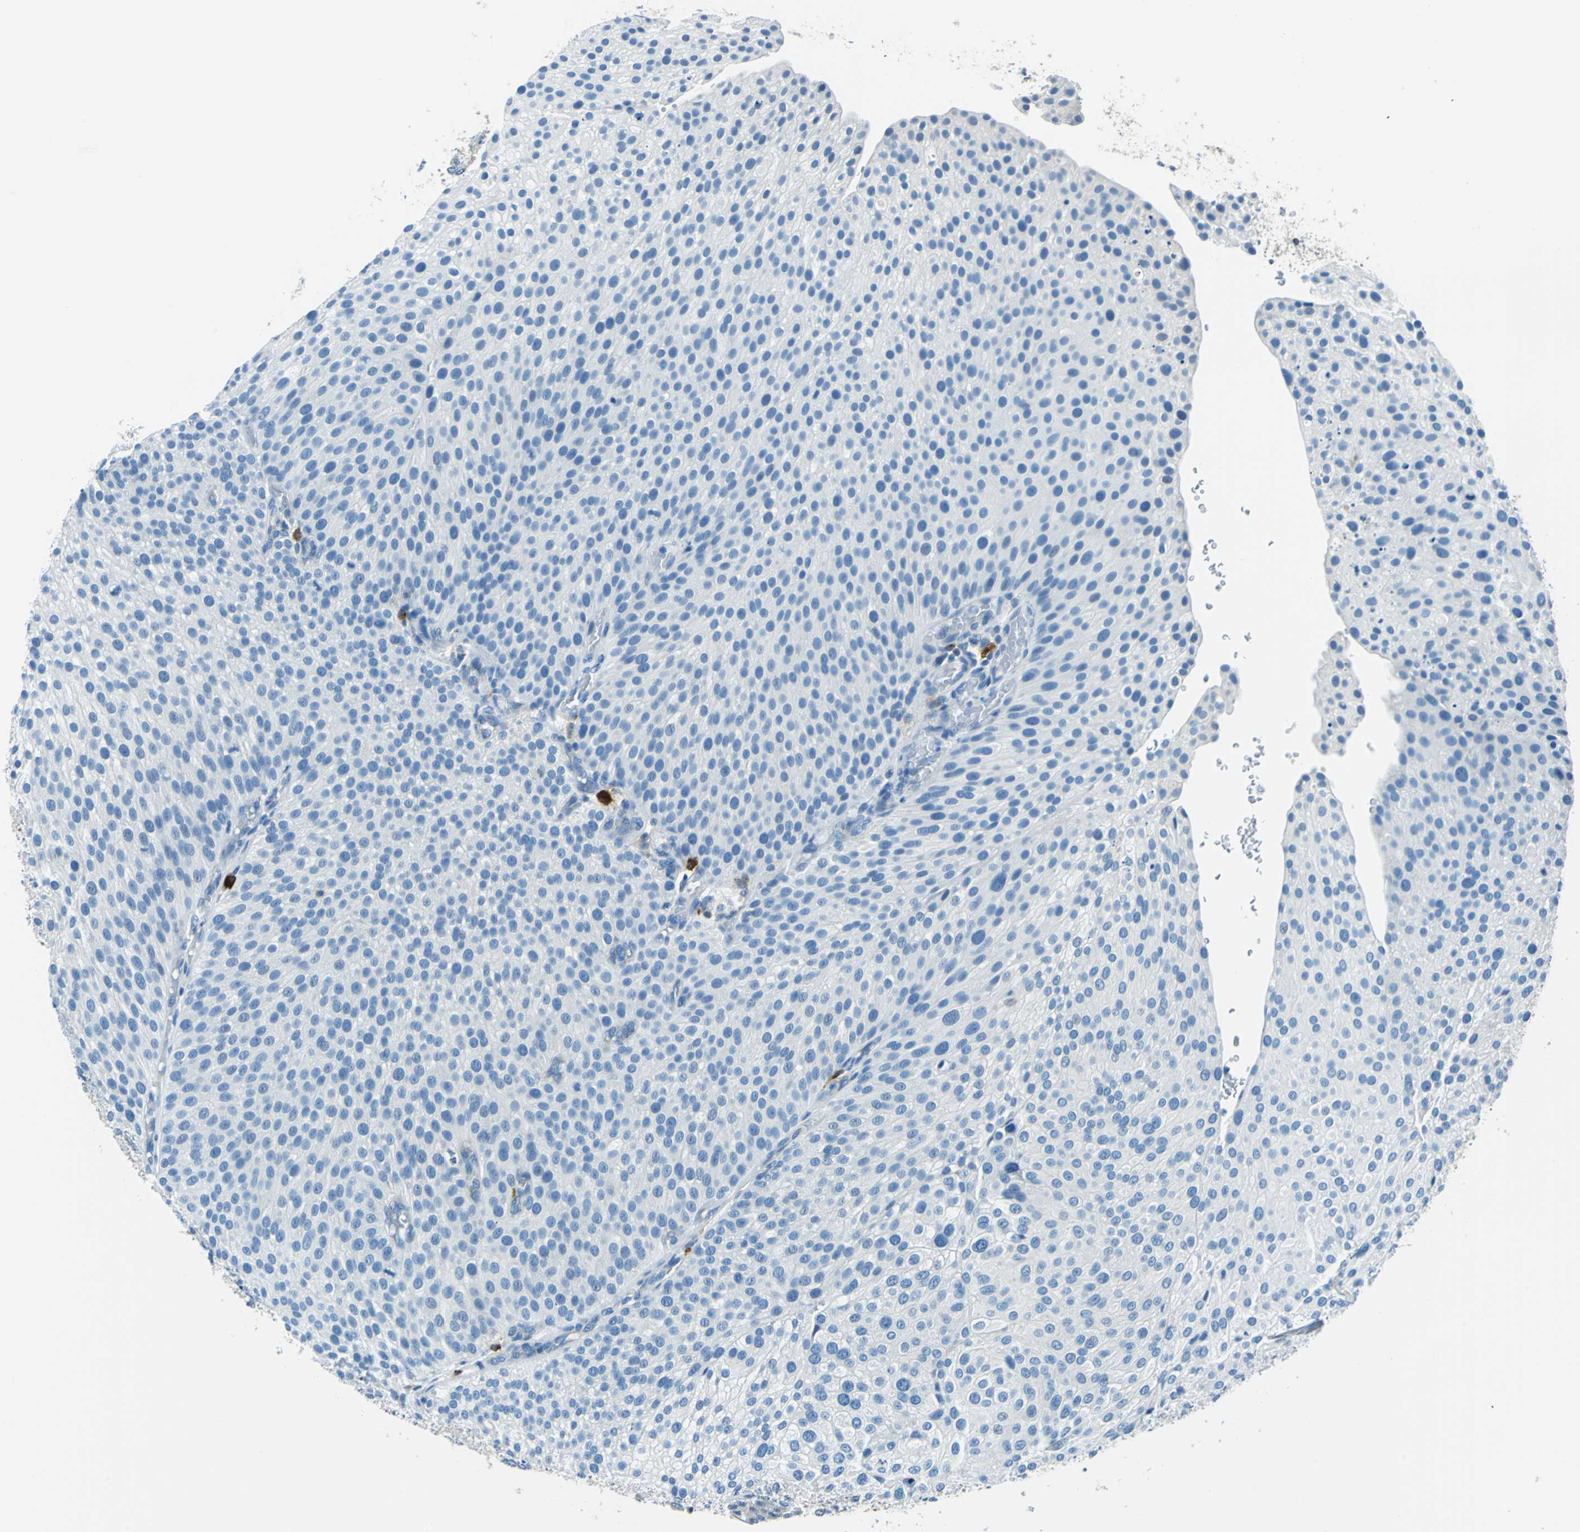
{"staining": {"intensity": "negative", "quantity": "none", "location": "none"}, "tissue": "urothelial cancer", "cell_type": "Tumor cells", "image_type": "cancer", "snomed": [{"axis": "morphology", "description": "Urothelial carcinoma, Low grade"}, {"axis": "topography", "description": "Smooth muscle"}, {"axis": "topography", "description": "Urinary bladder"}], "caption": "An IHC image of urothelial cancer is shown. There is no staining in tumor cells of urothelial cancer.", "gene": "CPA3", "patient": {"sex": "male", "age": 60}}